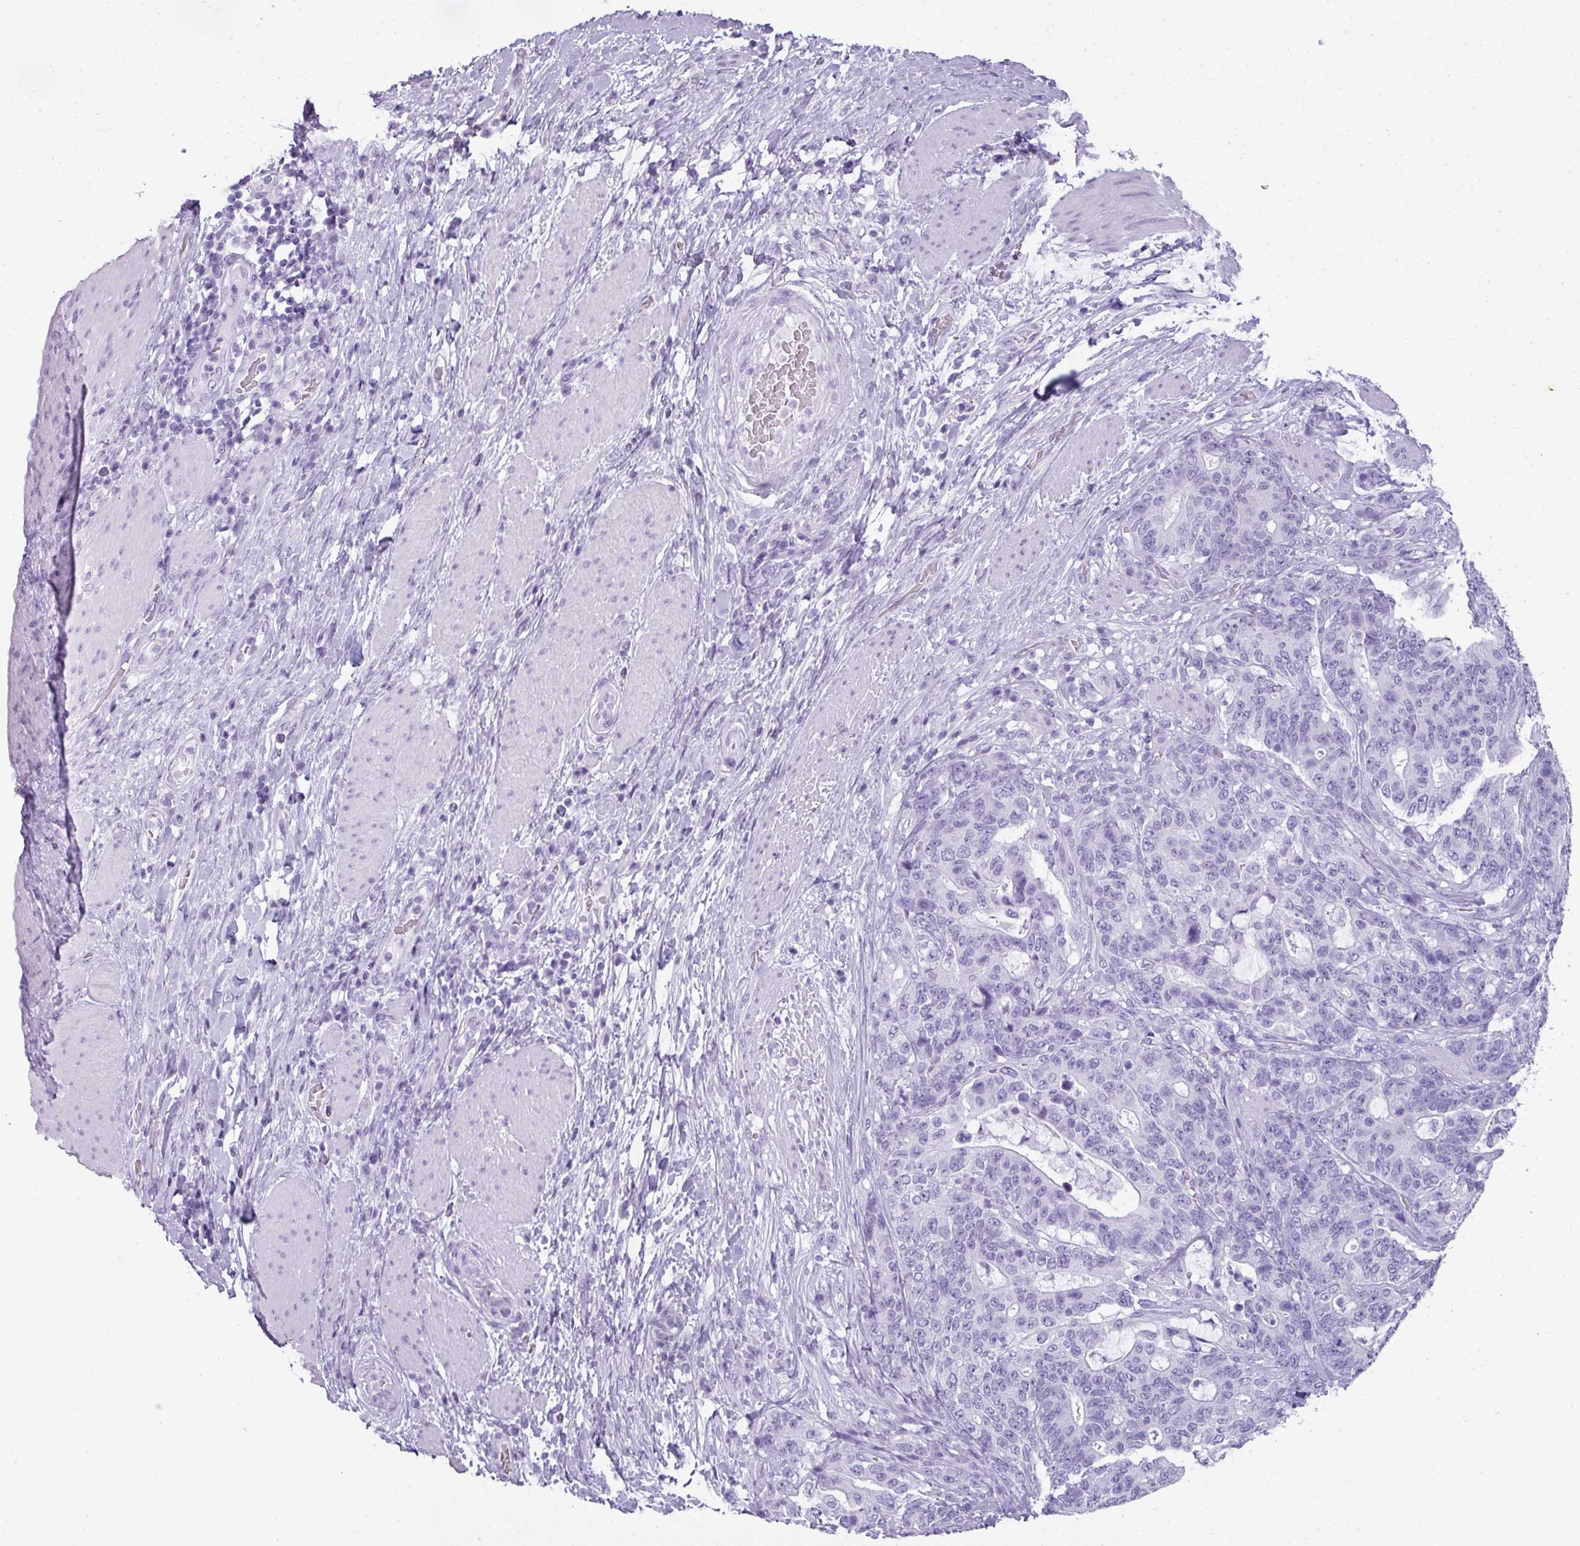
{"staining": {"intensity": "negative", "quantity": "none", "location": "none"}, "tissue": "stomach cancer", "cell_type": "Tumor cells", "image_type": "cancer", "snomed": [{"axis": "morphology", "description": "Normal tissue, NOS"}, {"axis": "morphology", "description": "Adenocarcinoma, NOS"}, {"axis": "topography", "description": "Stomach"}], "caption": "Immunohistochemical staining of human stomach cancer displays no significant expression in tumor cells.", "gene": "RBMY1F", "patient": {"sex": "female", "age": 64}}